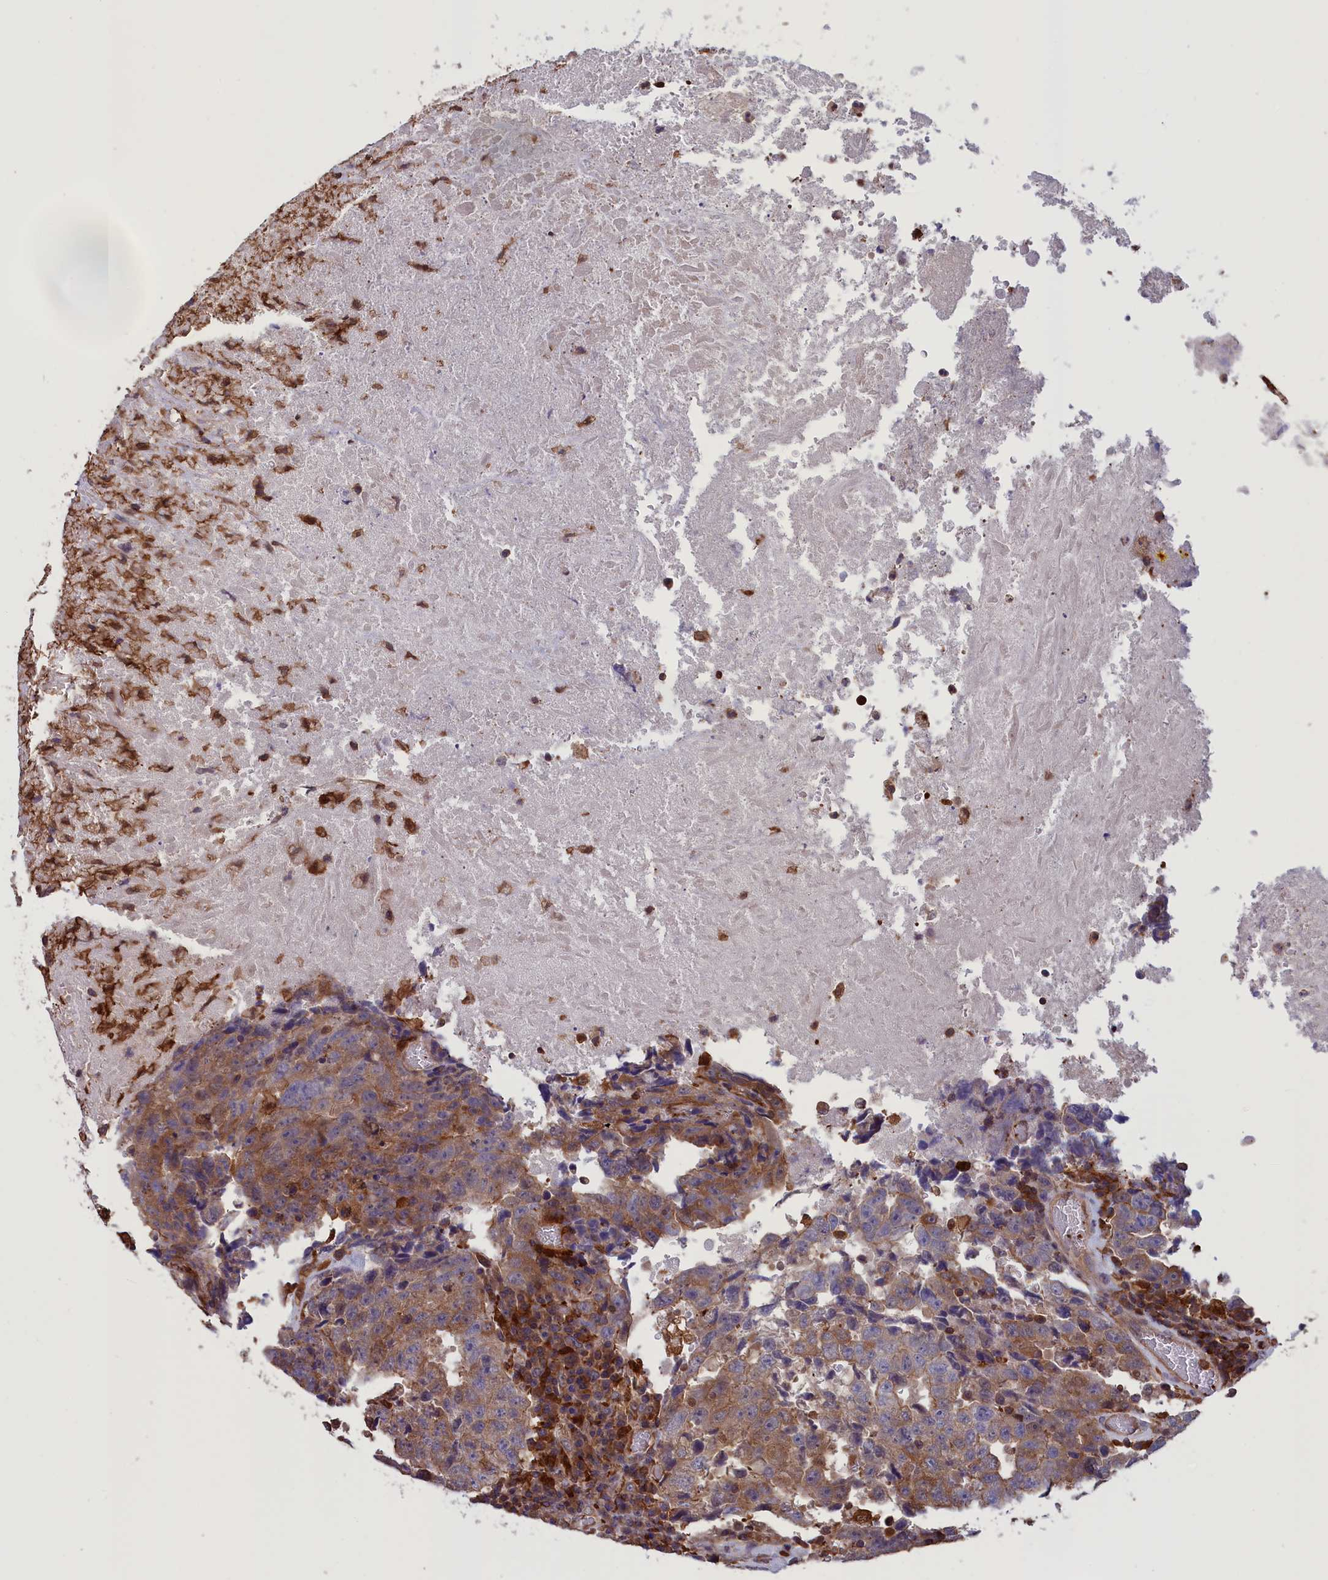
{"staining": {"intensity": "moderate", "quantity": ">75%", "location": "cytoplasmic/membranous"}, "tissue": "testis cancer", "cell_type": "Tumor cells", "image_type": "cancer", "snomed": [{"axis": "morphology", "description": "Necrosis, NOS"}, {"axis": "morphology", "description": "Carcinoma, Embryonal, NOS"}, {"axis": "topography", "description": "Testis"}], "caption": "Tumor cells exhibit medium levels of moderate cytoplasmic/membranous staining in approximately >75% of cells in testis cancer.", "gene": "ARHGAP18", "patient": {"sex": "male", "age": 19}}